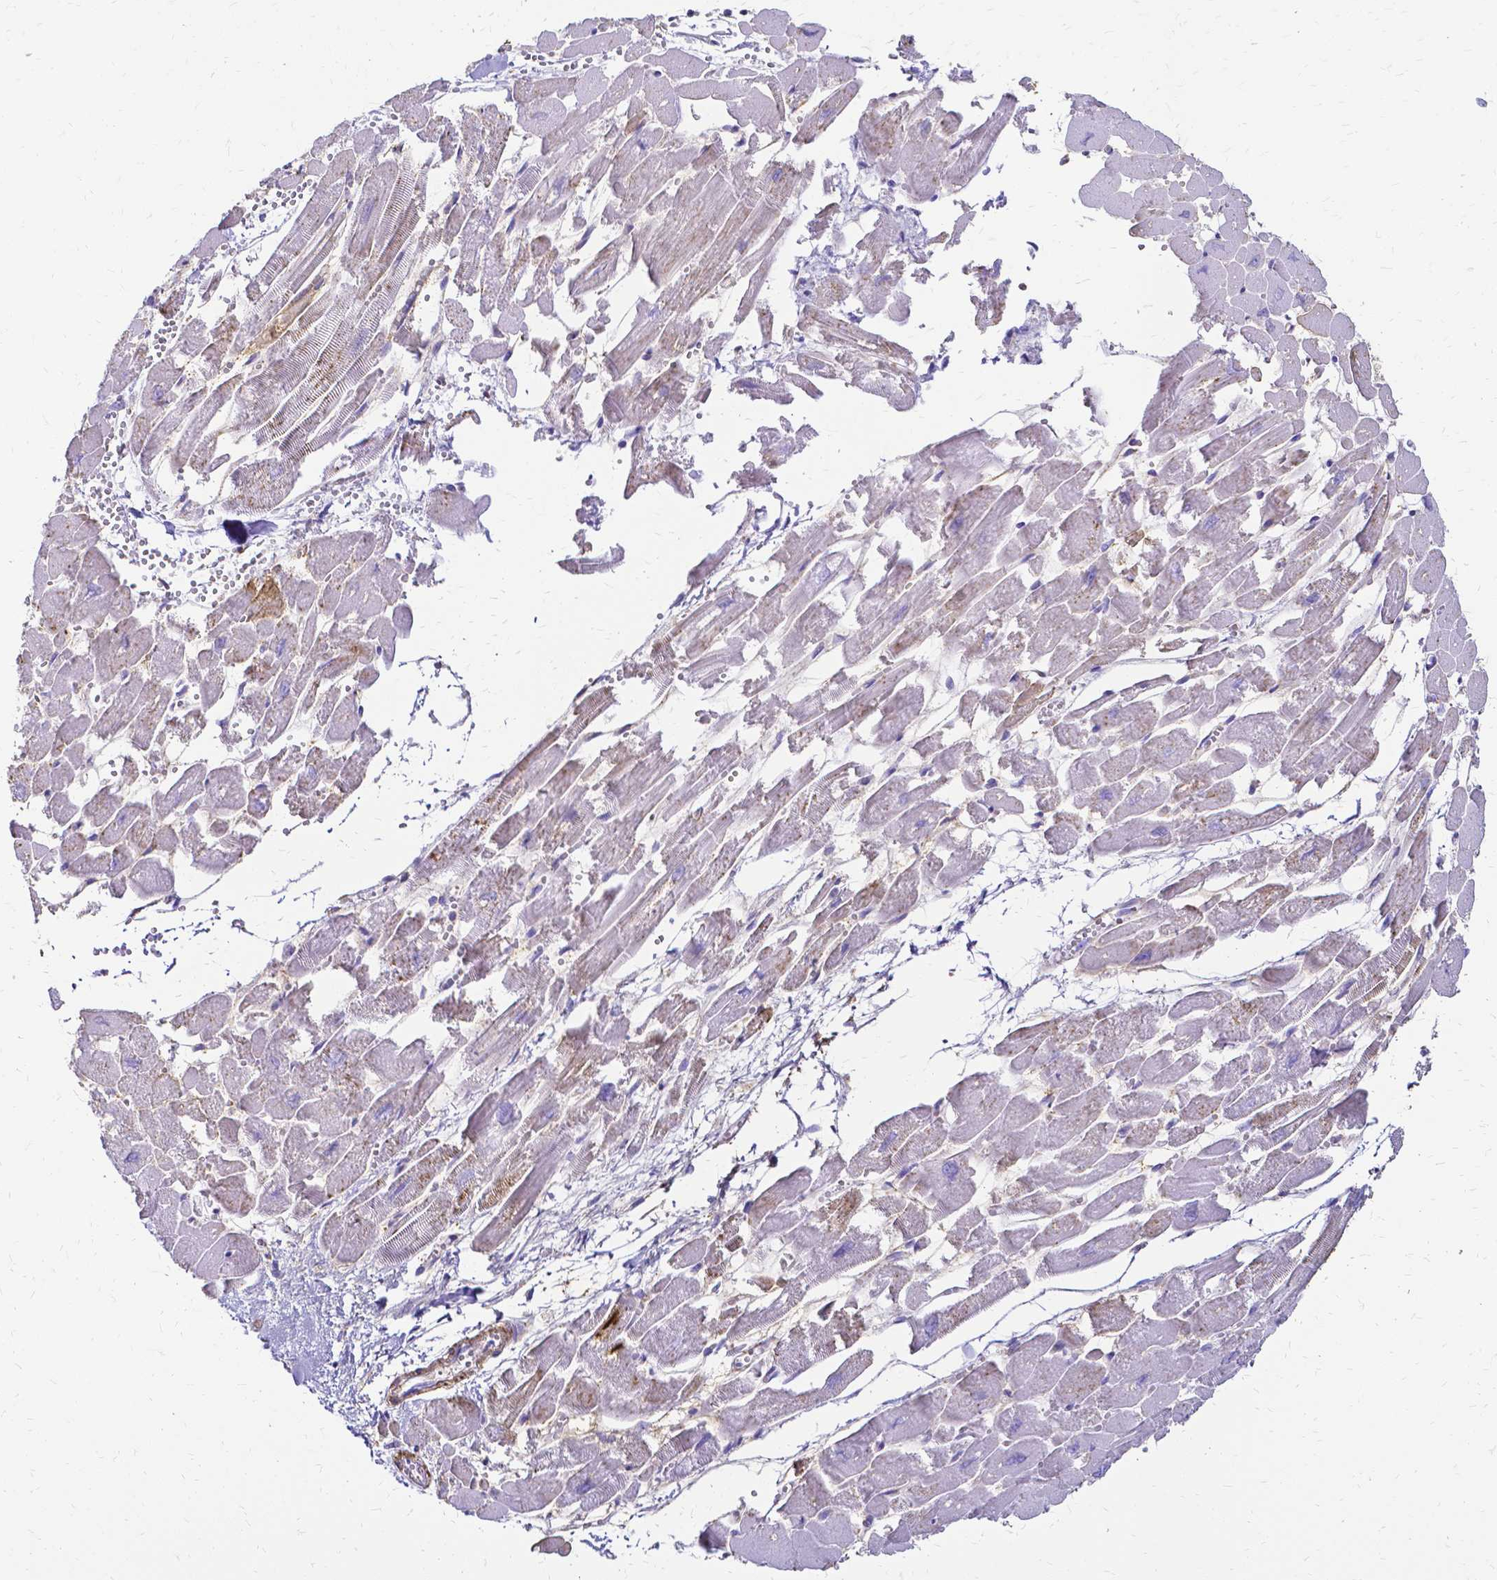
{"staining": {"intensity": "weak", "quantity": "<25%", "location": "cytoplasmic/membranous"}, "tissue": "heart muscle", "cell_type": "Cardiomyocytes", "image_type": "normal", "snomed": [{"axis": "morphology", "description": "Normal tissue, NOS"}, {"axis": "topography", "description": "Heart"}], "caption": "This is an immunohistochemistry (IHC) histopathology image of normal heart muscle. There is no staining in cardiomyocytes.", "gene": "HSPA12A", "patient": {"sex": "female", "age": 52}}